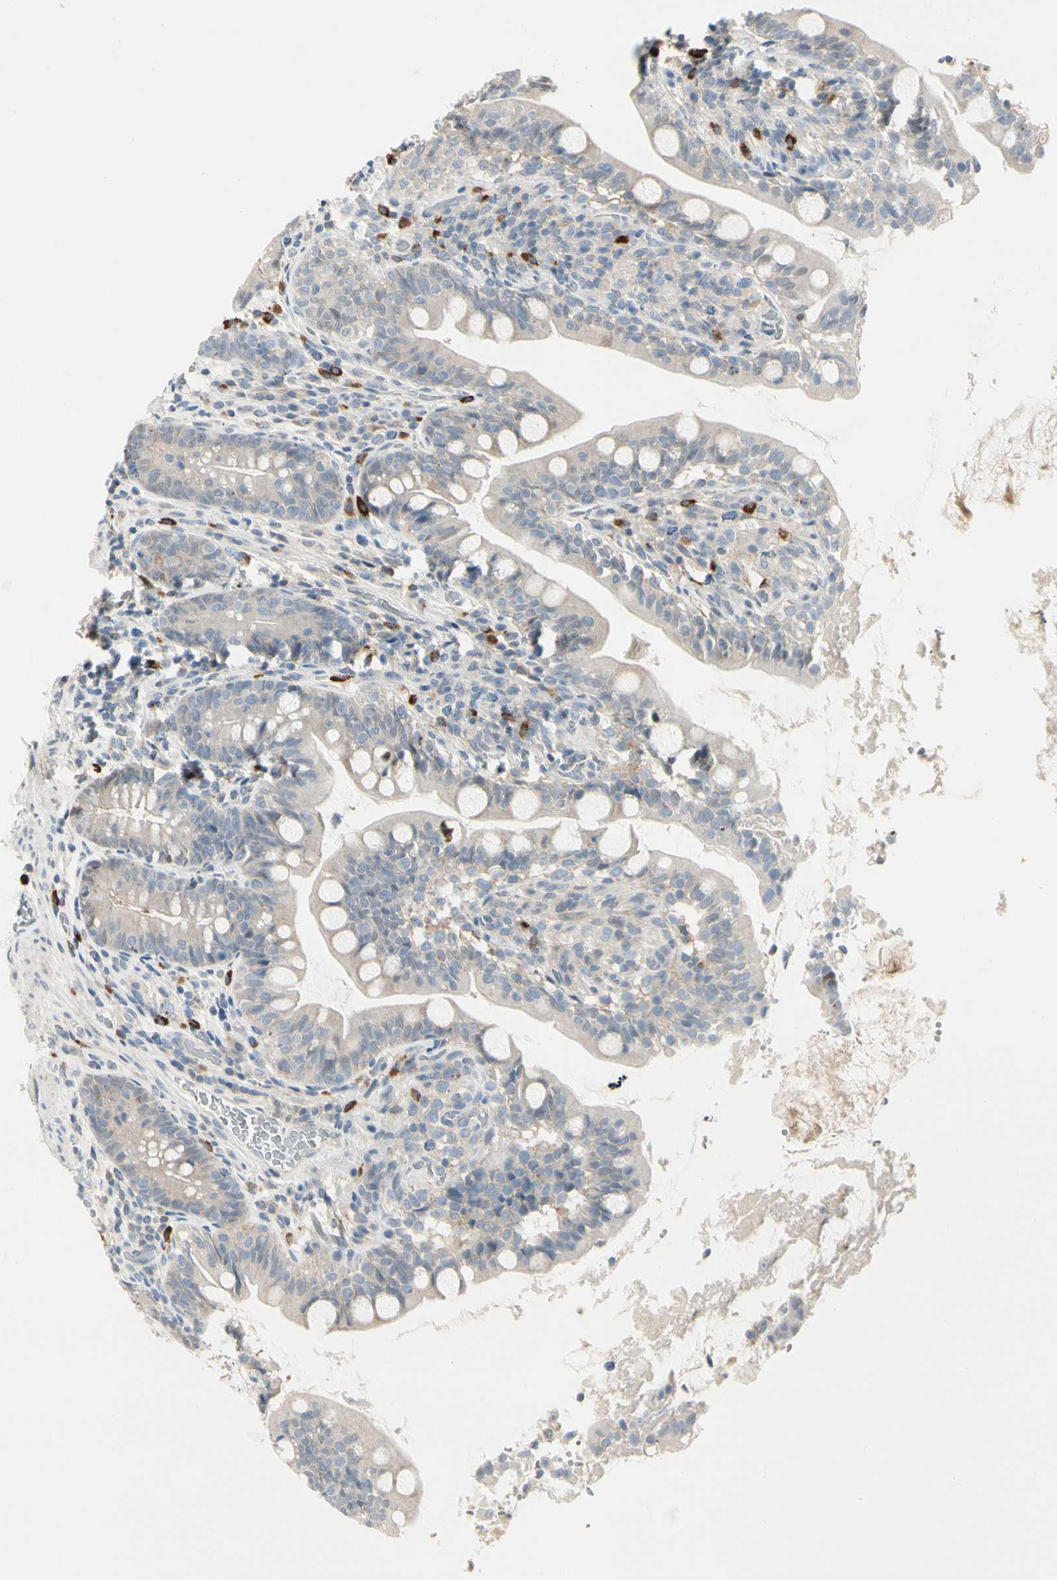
{"staining": {"intensity": "negative", "quantity": "none", "location": "none"}, "tissue": "small intestine", "cell_type": "Glandular cells", "image_type": "normal", "snomed": [{"axis": "morphology", "description": "Normal tissue, NOS"}, {"axis": "topography", "description": "Small intestine"}], "caption": "A micrograph of human small intestine is negative for staining in glandular cells. Brightfield microscopy of immunohistochemistry (IHC) stained with DAB (brown) and hematoxylin (blue), captured at high magnification.", "gene": "EVC", "patient": {"sex": "female", "age": 56}}